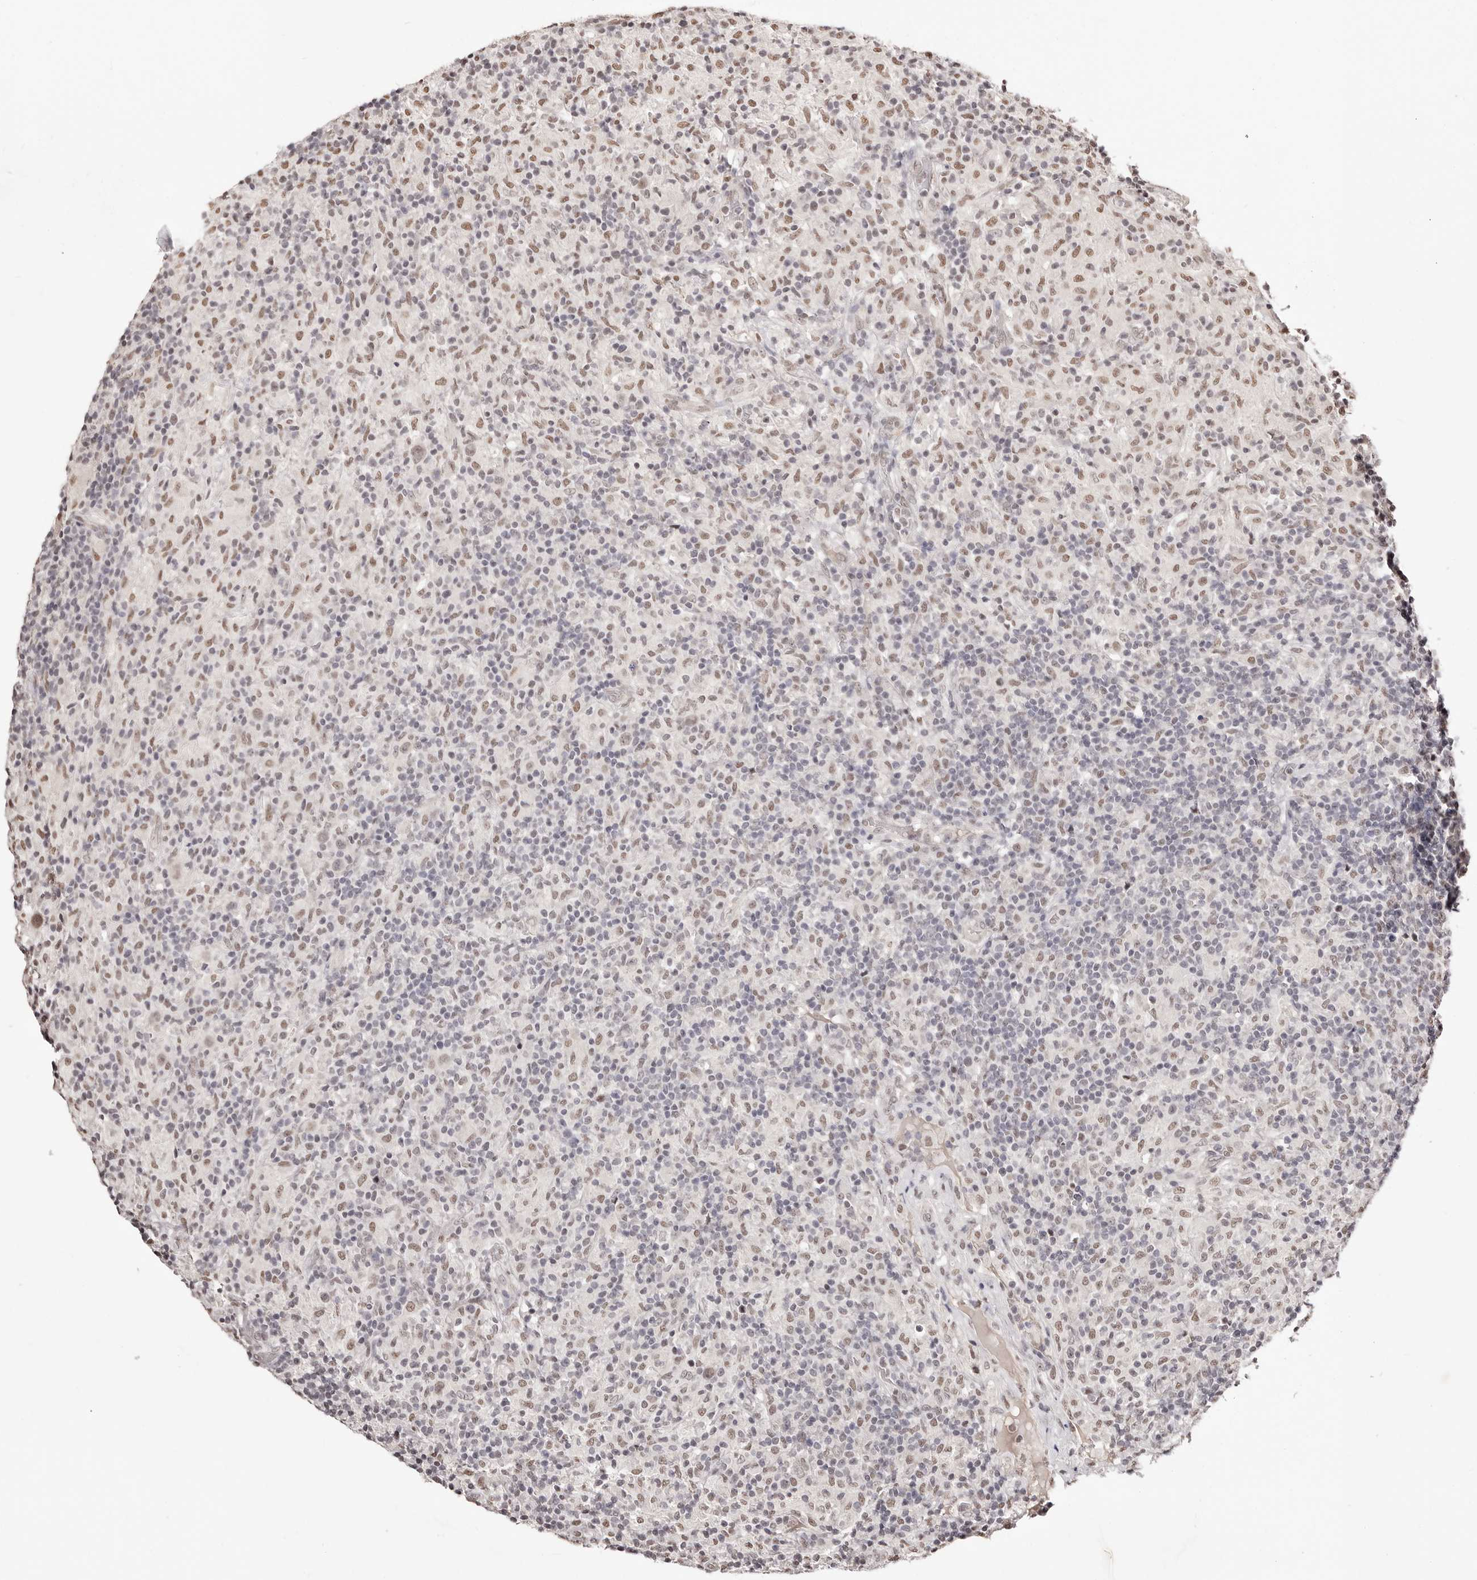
{"staining": {"intensity": "weak", "quantity": ">75%", "location": "nuclear"}, "tissue": "lymphoma", "cell_type": "Tumor cells", "image_type": "cancer", "snomed": [{"axis": "morphology", "description": "Hodgkin's disease, NOS"}, {"axis": "topography", "description": "Lymph node"}], "caption": "IHC (DAB (3,3'-diaminobenzidine)) staining of human Hodgkin's disease shows weak nuclear protein positivity in approximately >75% of tumor cells.", "gene": "BICRAL", "patient": {"sex": "male", "age": 70}}